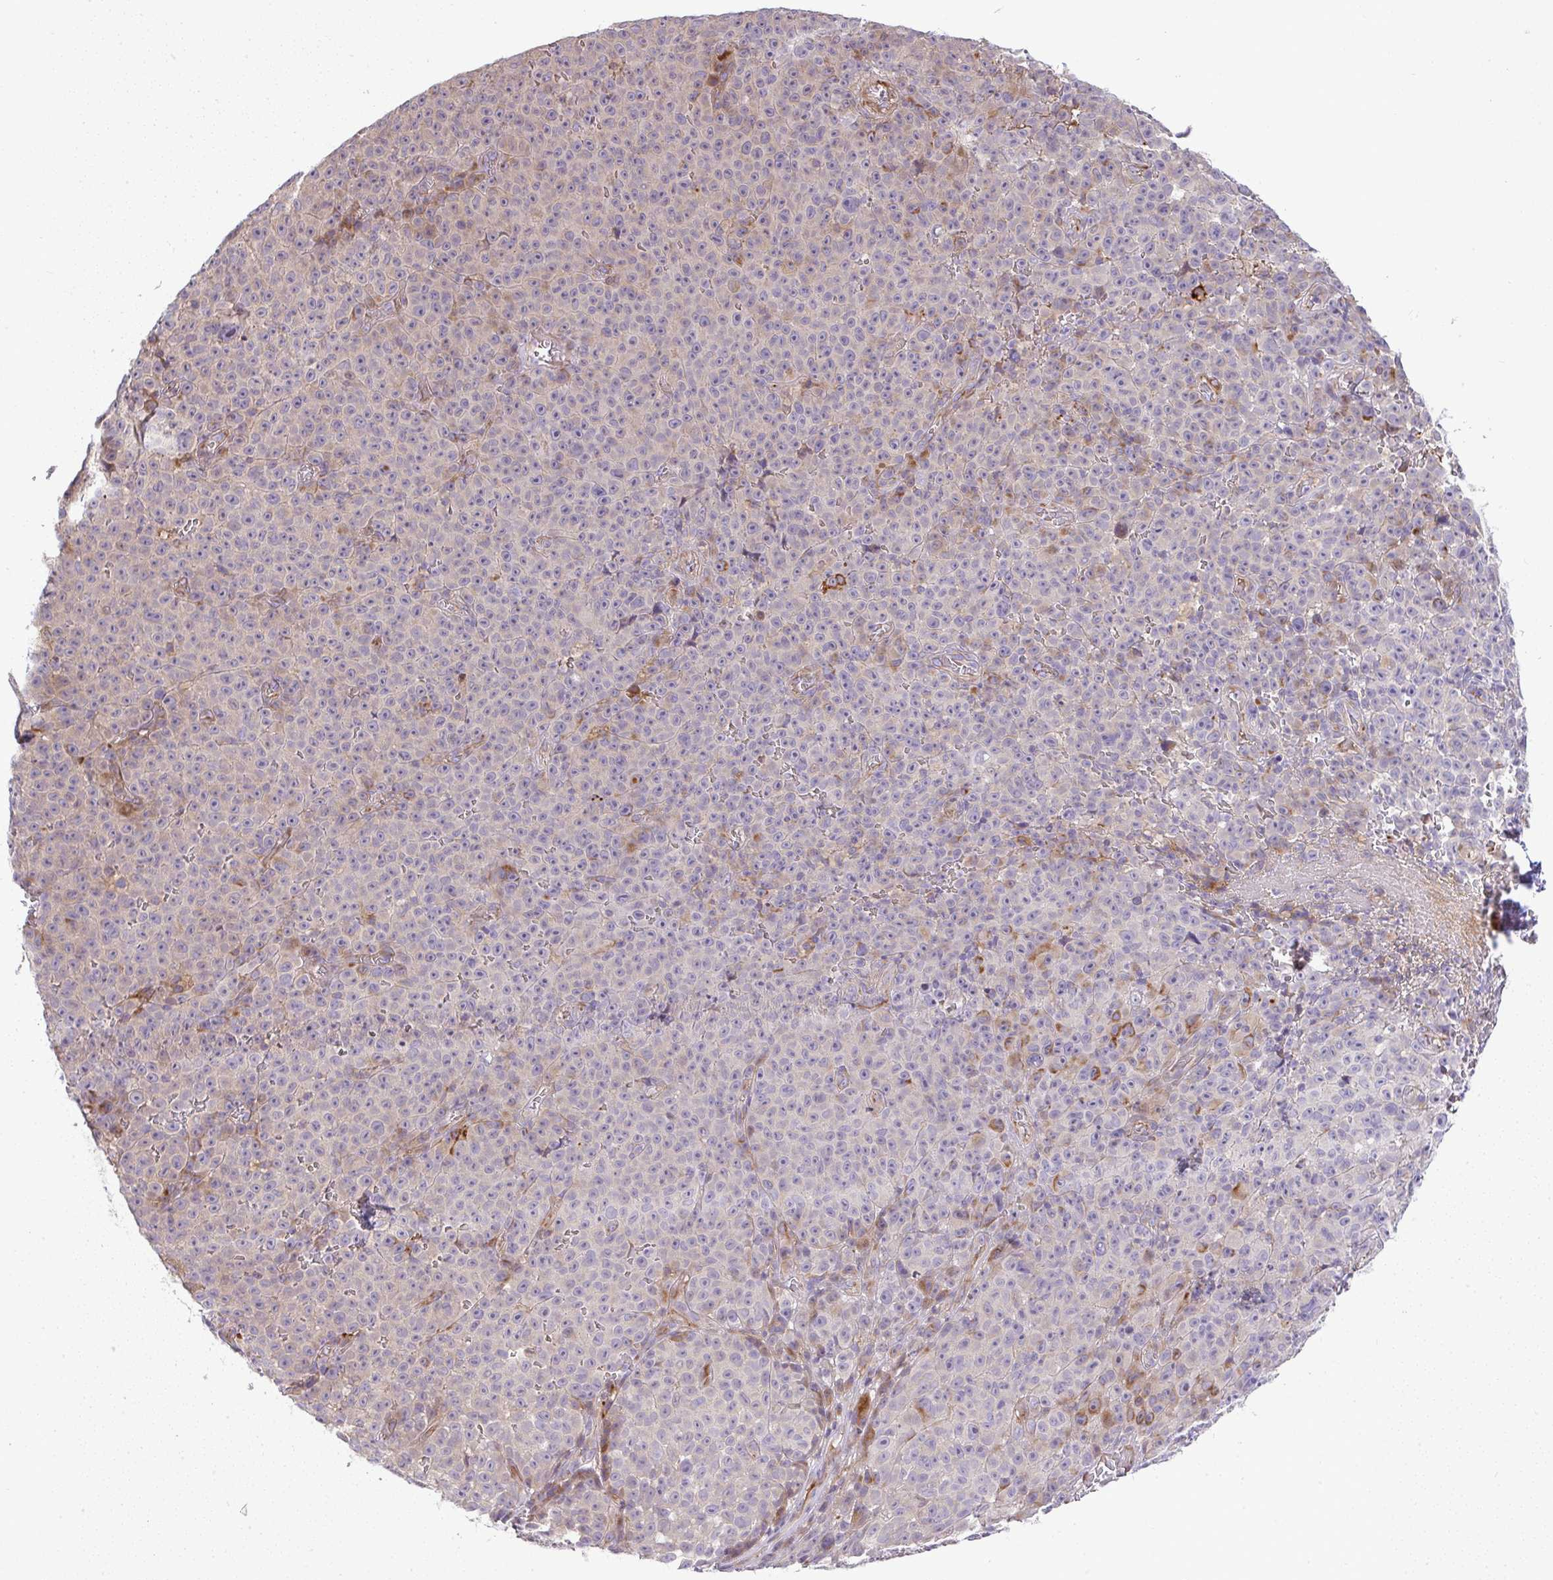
{"staining": {"intensity": "negative", "quantity": "none", "location": "none"}, "tissue": "melanoma", "cell_type": "Tumor cells", "image_type": "cancer", "snomed": [{"axis": "morphology", "description": "Malignant melanoma, NOS"}, {"axis": "topography", "description": "Skin"}], "caption": "IHC photomicrograph of neoplastic tissue: human malignant melanoma stained with DAB reveals no significant protein staining in tumor cells.", "gene": "GRID2", "patient": {"sex": "female", "age": 82}}